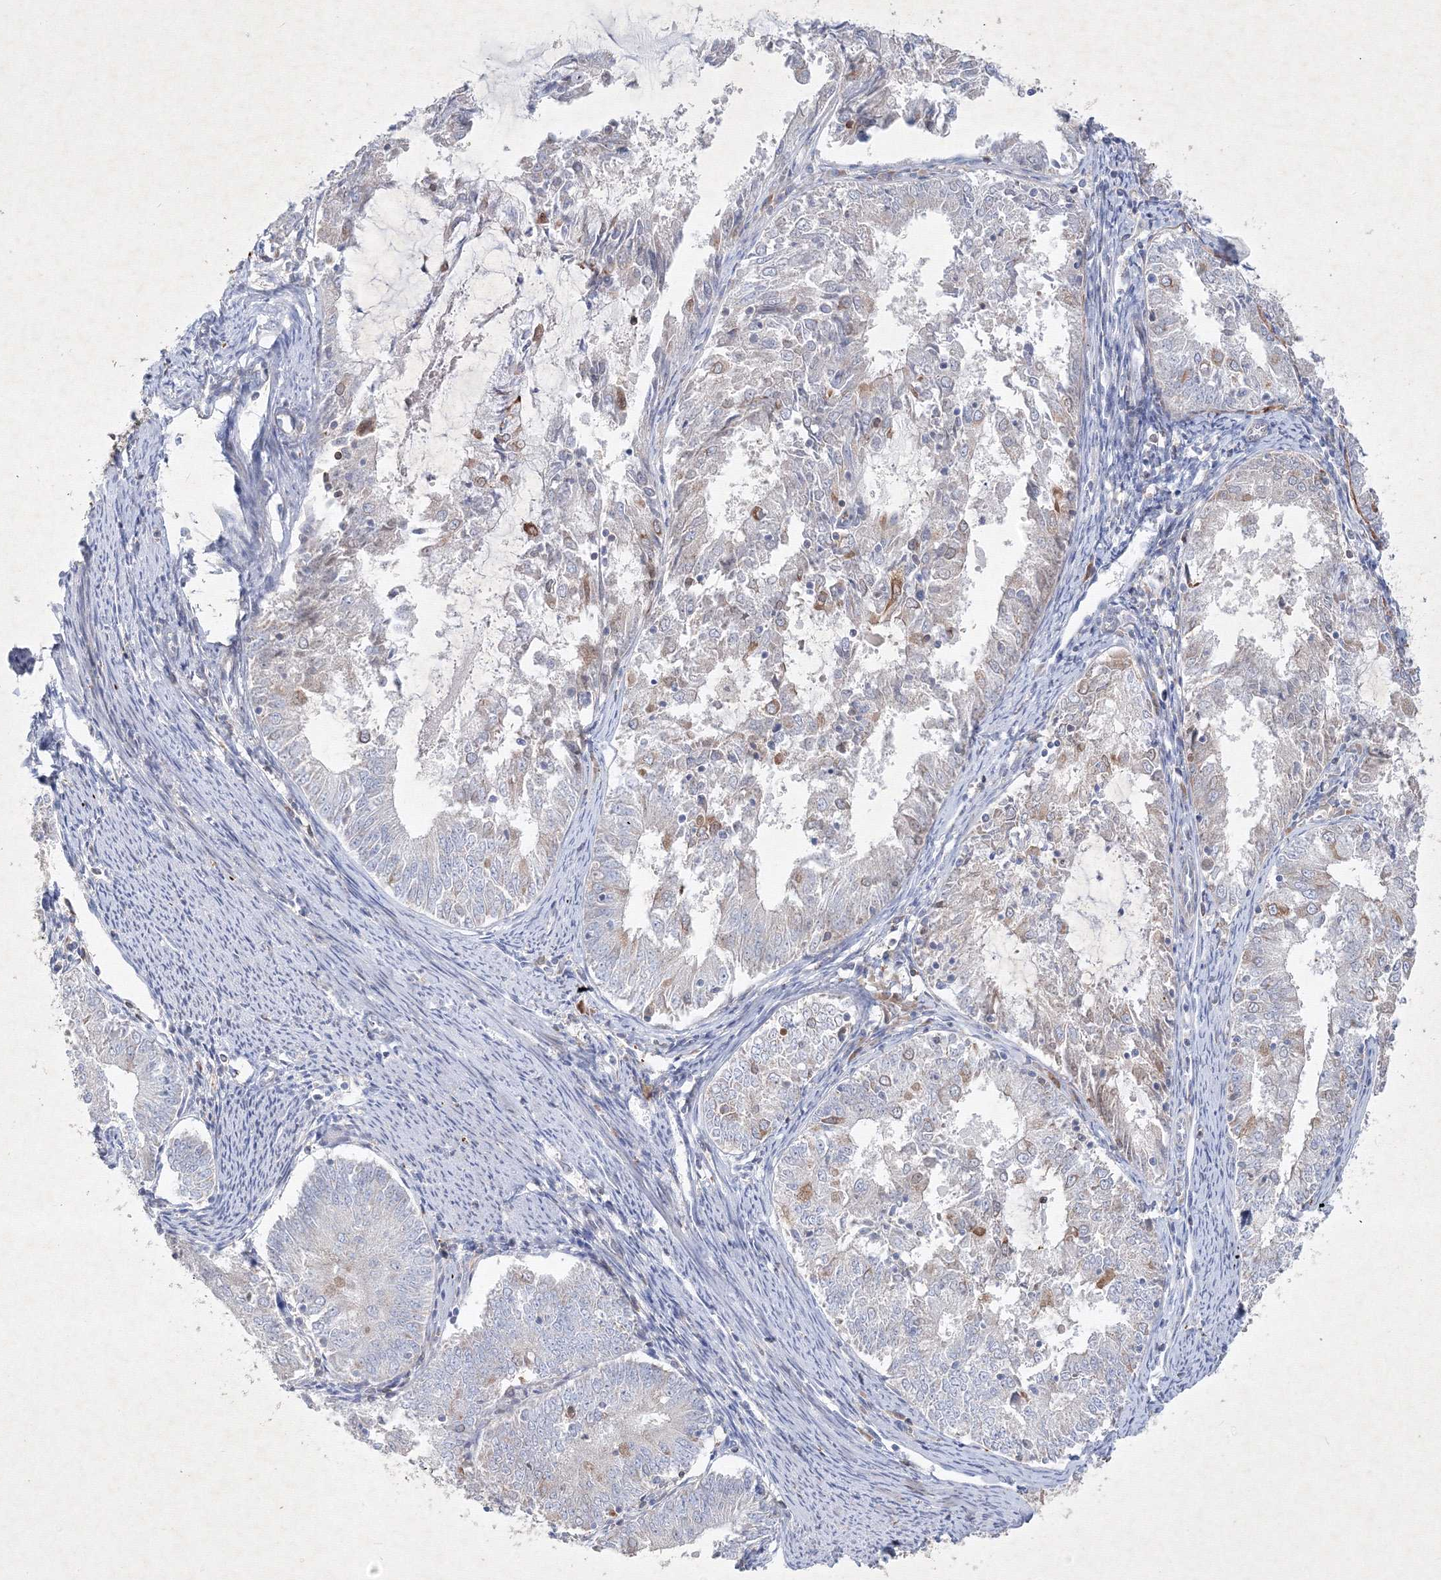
{"staining": {"intensity": "weak", "quantity": "<25%", "location": "cytoplasmic/membranous"}, "tissue": "endometrial cancer", "cell_type": "Tumor cells", "image_type": "cancer", "snomed": [{"axis": "morphology", "description": "Adenocarcinoma, NOS"}, {"axis": "topography", "description": "Endometrium"}], "caption": "Micrograph shows no protein positivity in tumor cells of endometrial adenocarcinoma tissue. (Brightfield microscopy of DAB (3,3'-diaminobenzidine) IHC at high magnification).", "gene": "CXXC4", "patient": {"sex": "female", "age": 57}}